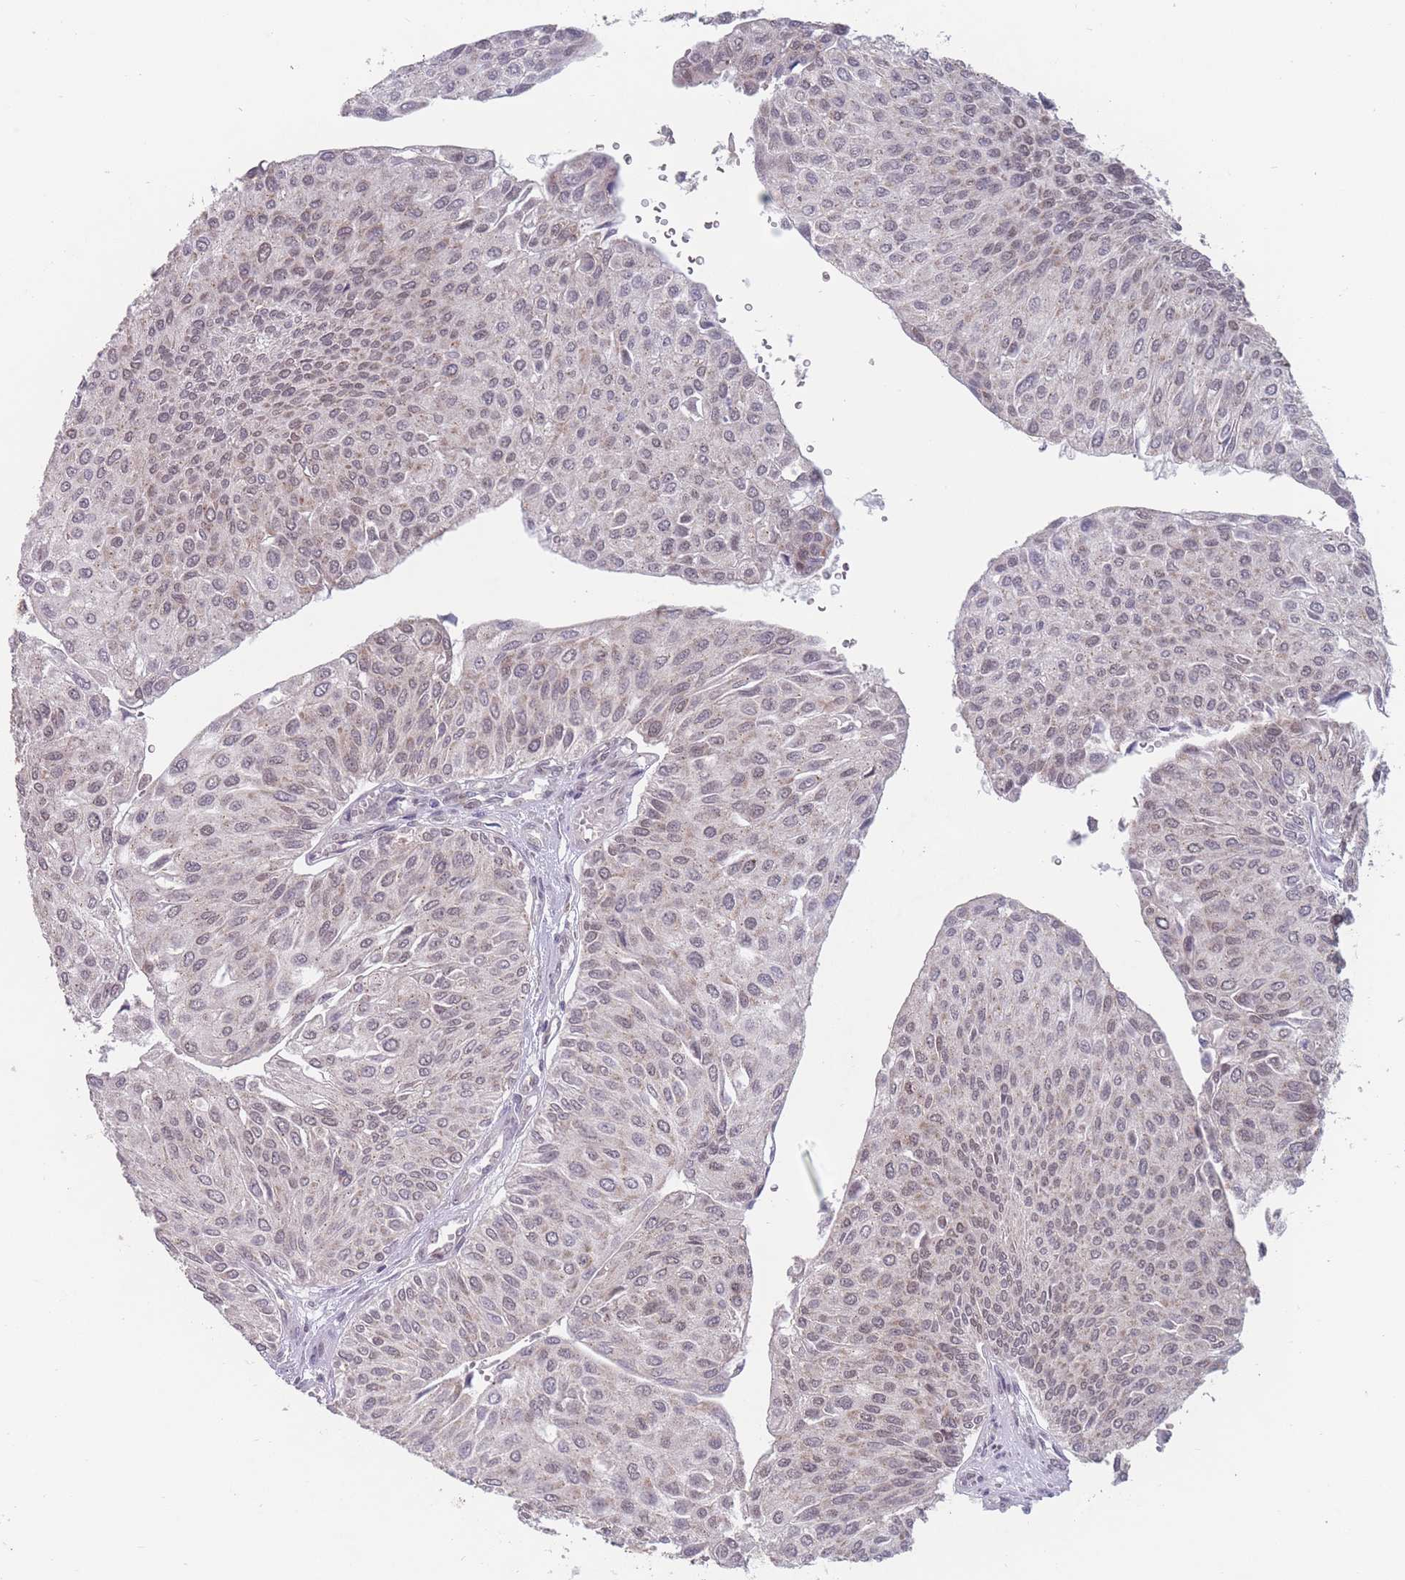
{"staining": {"intensity": "weak", "quantity": "25%-75%", "location": "cytoplasmic/membranous,nuclear"}, "tissue": "urothelial cancer", "cell_type": "Tumor cells", "image_type": "cancer", "snomed": [{"axis": "morphology", "description": "Urothelial carcinoma, NOS"}, {"axis": "topography", "description": "Urinary bladder"}], "caption": "The micrograph exhibits a brown stain indicating the presence of a protein in the cytoplasmic/membranous and nuclear of tumor cells in transitional cell carcinoma. The protein is shown in brown color, while the nuclei are stained blue.", "gene": "PEX7", "patient": {"sex": "male", "age": 67}}